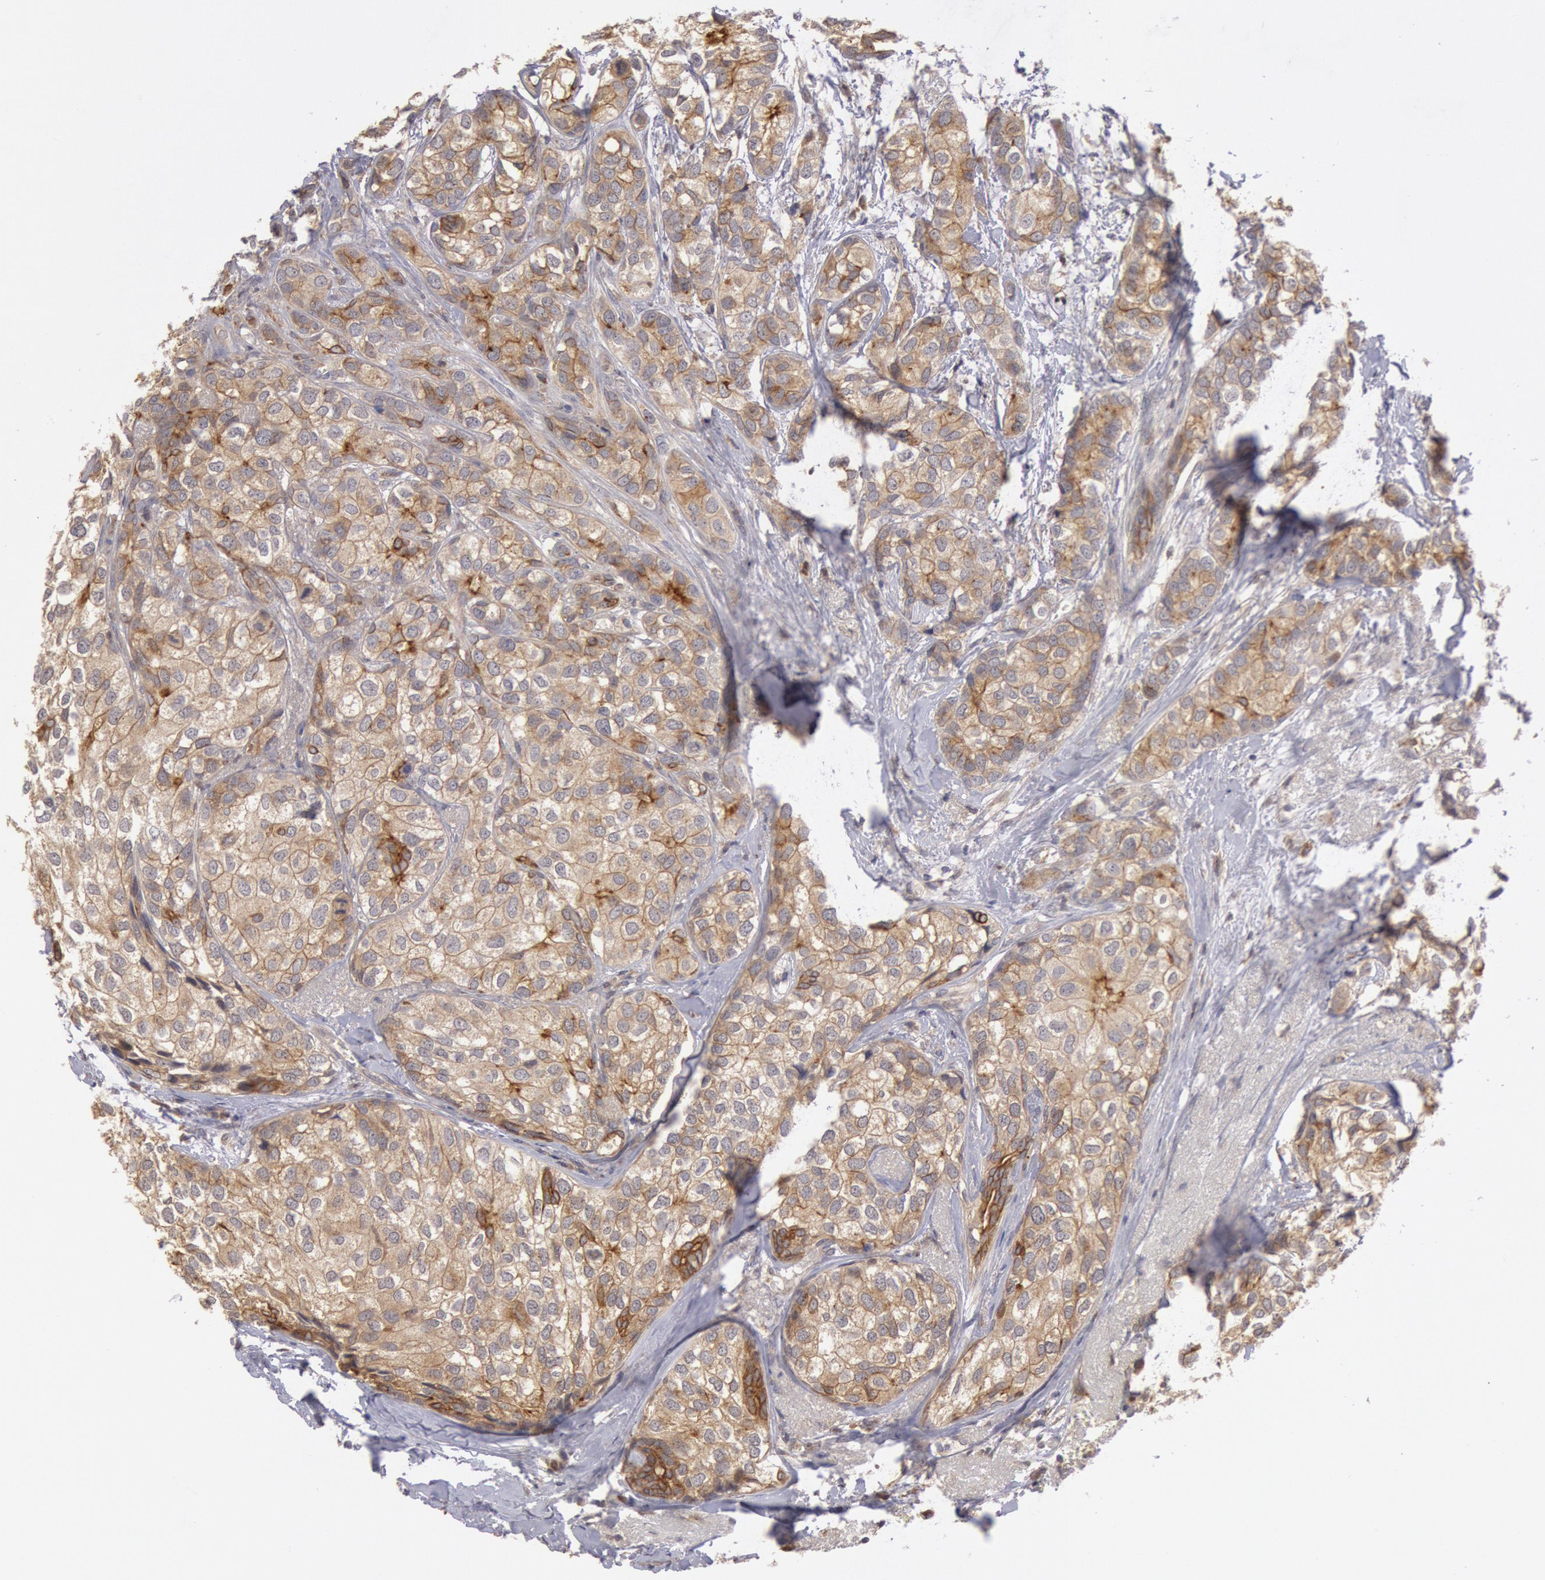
{"staining": {"intensity": "strong", "quantity": ">75%", "location": "cytoplasmic/membranous"}, "tissue": "breast cancer", "cell_type": "Tumor cells", "image_type": "cancer", "snomed": [{"axis": "morphology", "description": "Duct carcinoma"}, {"axis": "topography", "description": "Breast"}], "caption": "A high amount of strong cytoplasmic/membranous expression is present in about >75% of tumor cells in breast cancer (intraductal carcinoma) tissue.", "gene": "PLA2G6", "patient": {"sex": "female", "age": 68}}